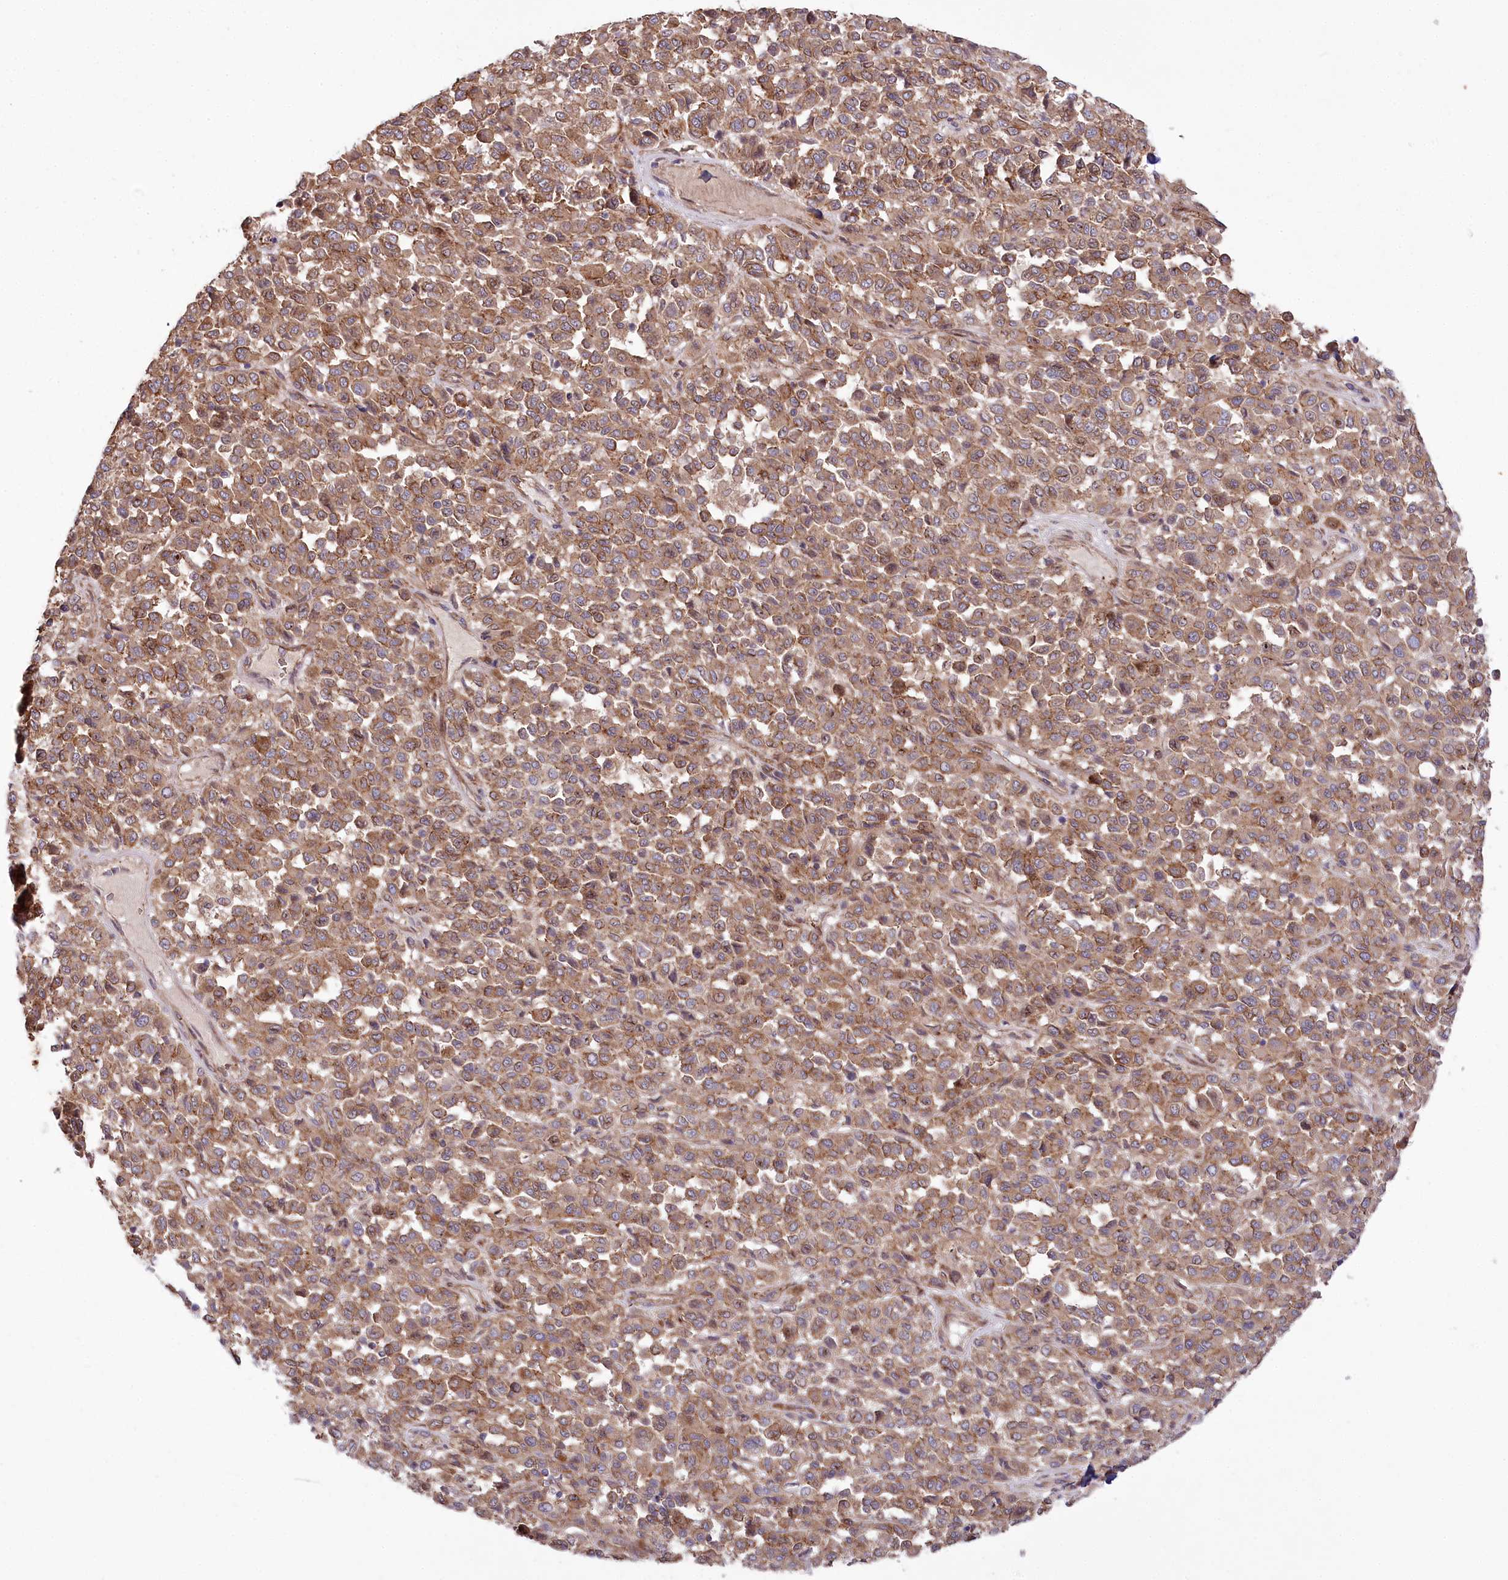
{"staining": {"intensity": "moderate", "quantity": ">75%", "location": "cytoplasmic/membranous"}, "tissue": "melanoma", "cell_type": "Tumor cells", "image_type": "cancer", "snomed": [{"axis": "morphology", "description": "Malignant melanoma, Metastatic site"}, {"axis": "topography", "description": "Pancreas"}], "caption": "Malignant melanoma (metastatic site) was stained to show a protein in brown. There is medium levels of moderate cytoplasmic/membranous expression in approximately >75% of tumor cells.", "gene": "TRUB1", "patient": {"sex": "female", "age": 30}}